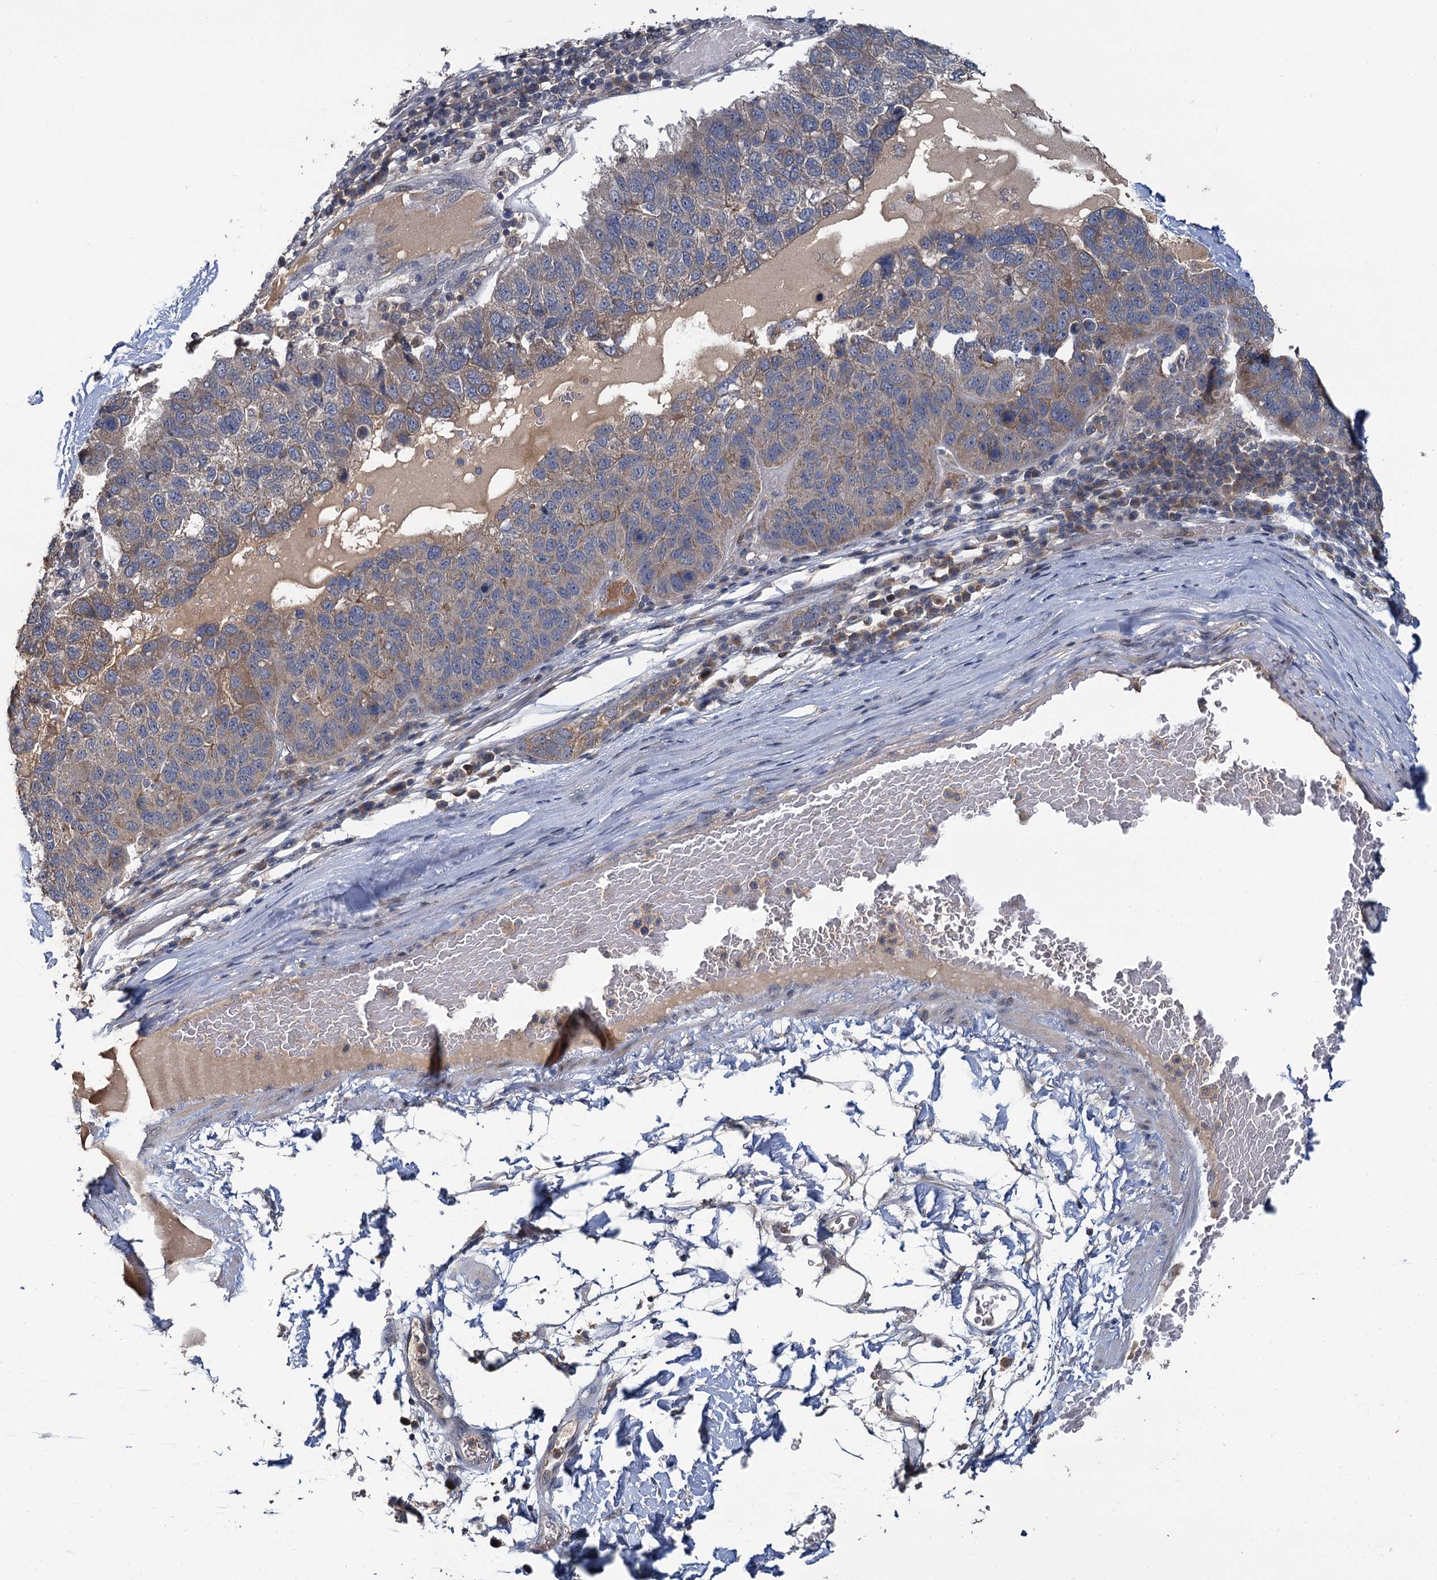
{"staining": {"intensity": "weak", "quantity": "25%-75%", "location": "cytoplasmic/membranous"}, "tissue": "pancreatic cancer", "cell_type": "Tumor cells", "image_type": "cancer", "snomed": [{"axis": "morphology", "description": "Adenocarcinoma, NOS"}, {"axis": "topography", "description": "Pancreas"}], "caption": "This is an image of immunohistochemistry staining of pancreatic cancer, which shows weak positivity in the cytoplasmic/membranous of tumor cells.", "gene": "TMEM39A", "patient": {"sex": "female", "age": 61}}